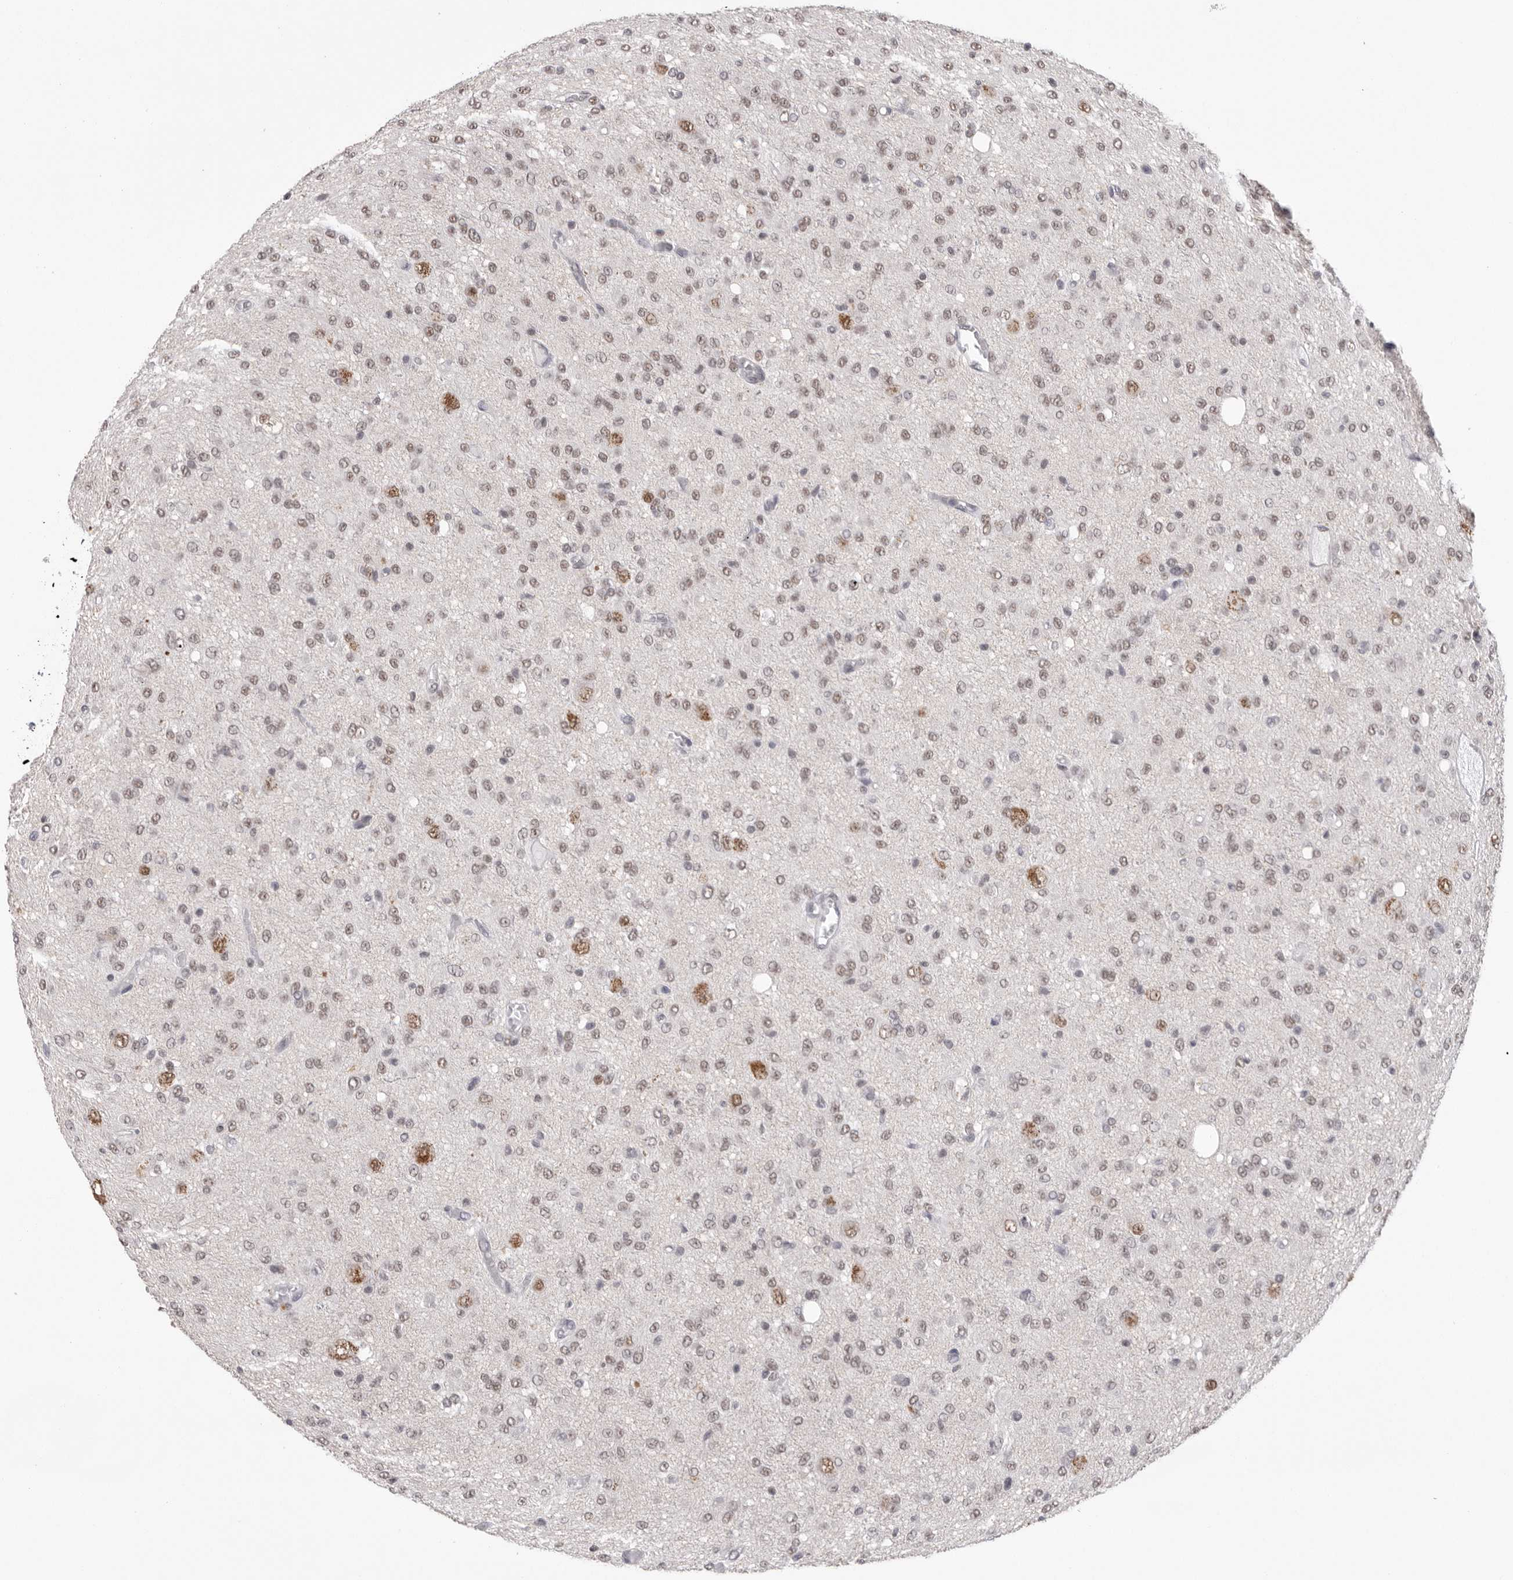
{"staining": {"intensity": "weak", "quantity": "25%-75%", "location": "nuclear"}, "tissue": "glioma", "cell_type": "Tumor cells", "image_type": "cancer", "snomed": [{"axis": "morphology", "description": "Glioma, malignant, High grade"}, {"axis": "topography", "description": "Brain"}], "caption": "The image demonstrates immunohistochemical staining of glioma. There is weak nuclear positivity is appreciated in about 25%-75% of tumor cells.", "gene": "BCLAF3", "patient": {"sex": "female", "age": 59}}